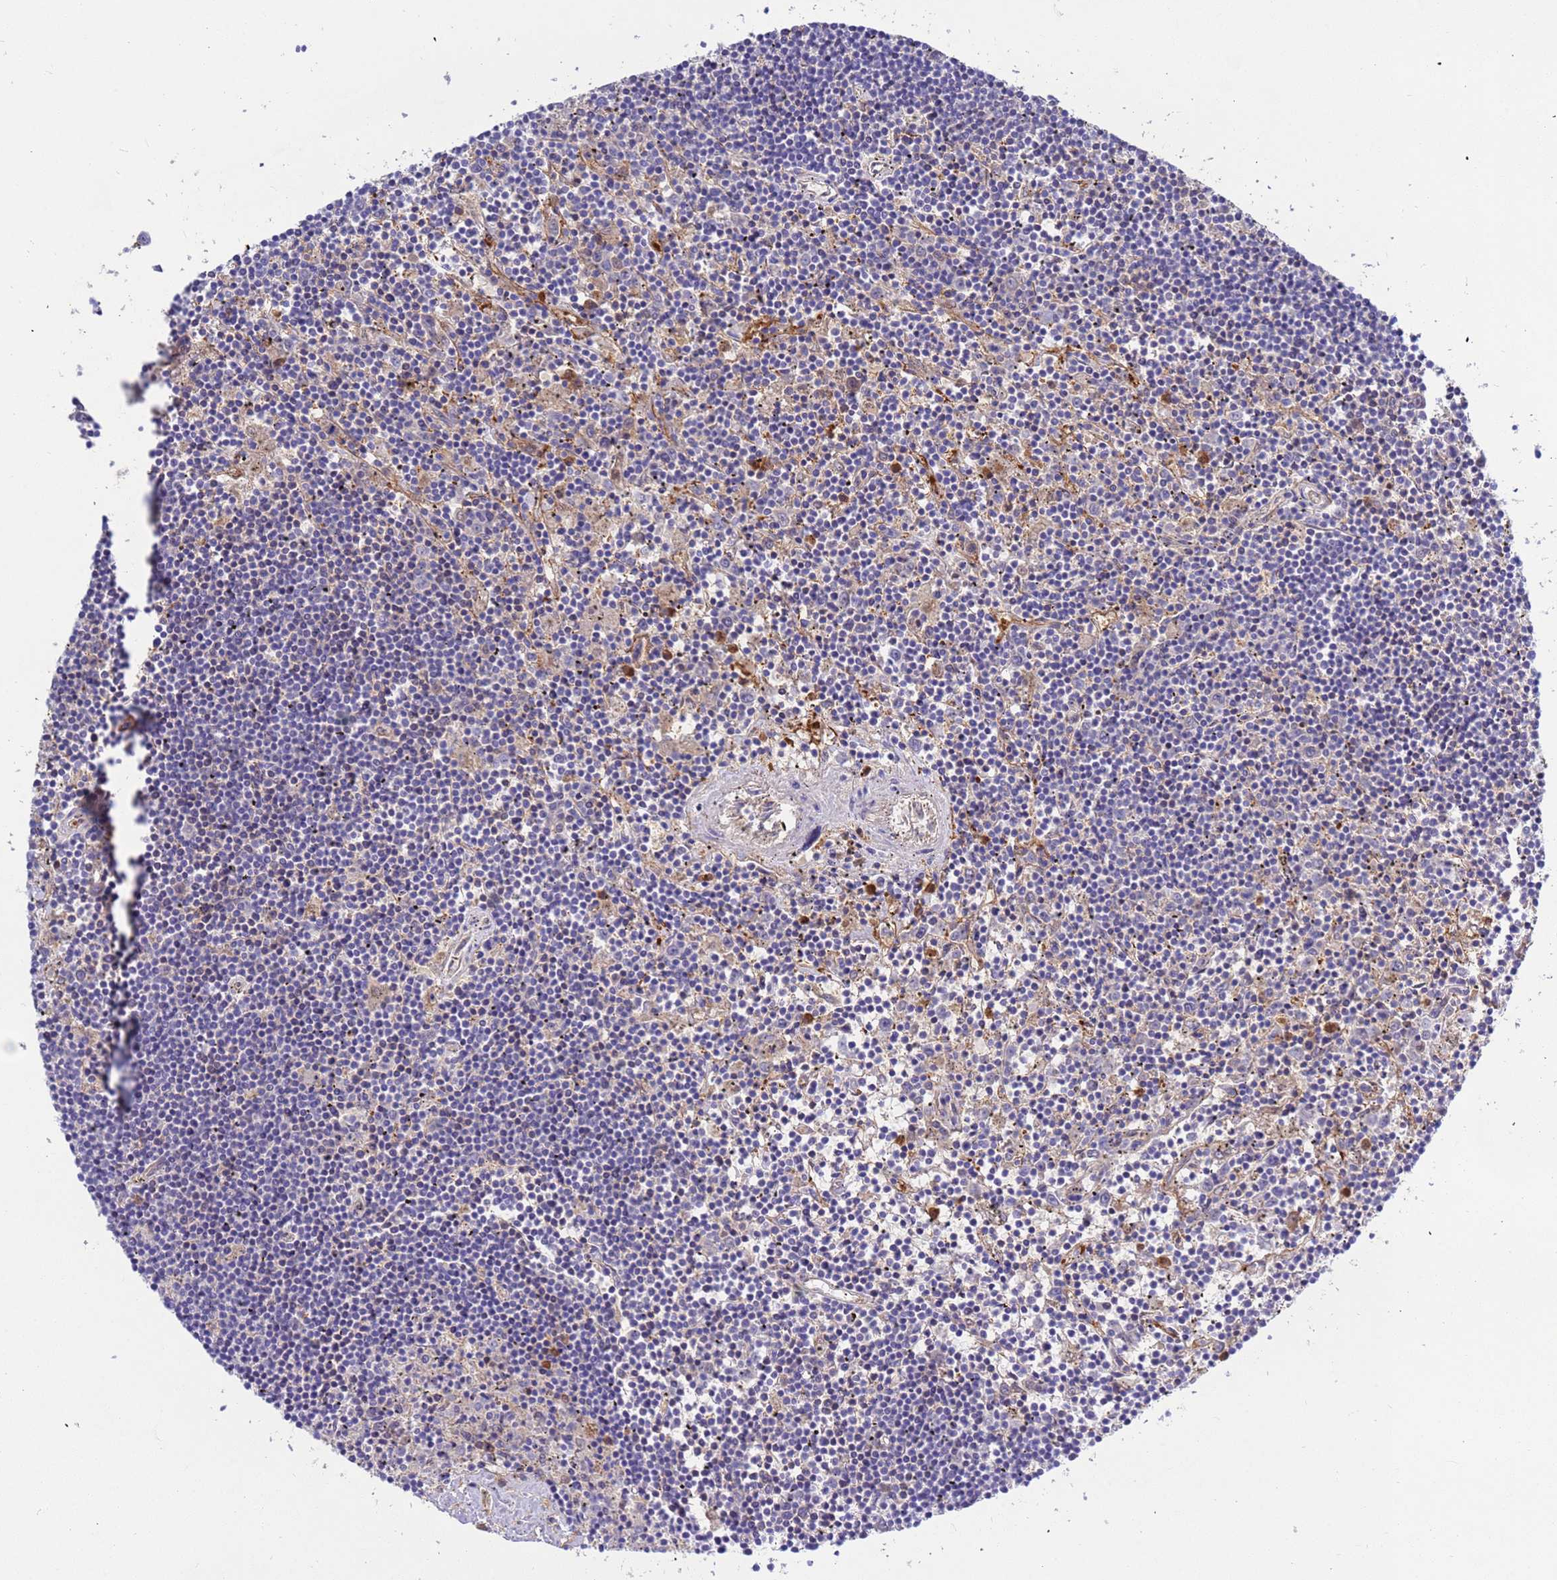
{"staining": {"intensity": "negative", "quantity": "none", "location": "none"}, "tissue": "lymphoma", "cell_type": "Tumor cells", "image_type": "cancer", "snomed": [{"axis": "morphology", "description": "Malignant lymphoma, non-Hodgkin's type, Low grade"}, {"axis": "topography", "description": "Spleen"}], "caption": "Immunohistochemistry histopathology image of neoplastic tissue: lymphoma stained with DAB demonstrates no significant protein positivity in tumor cells.", "gene": "FOXRED1", "patient": {"sex": "male", "age": 76}}